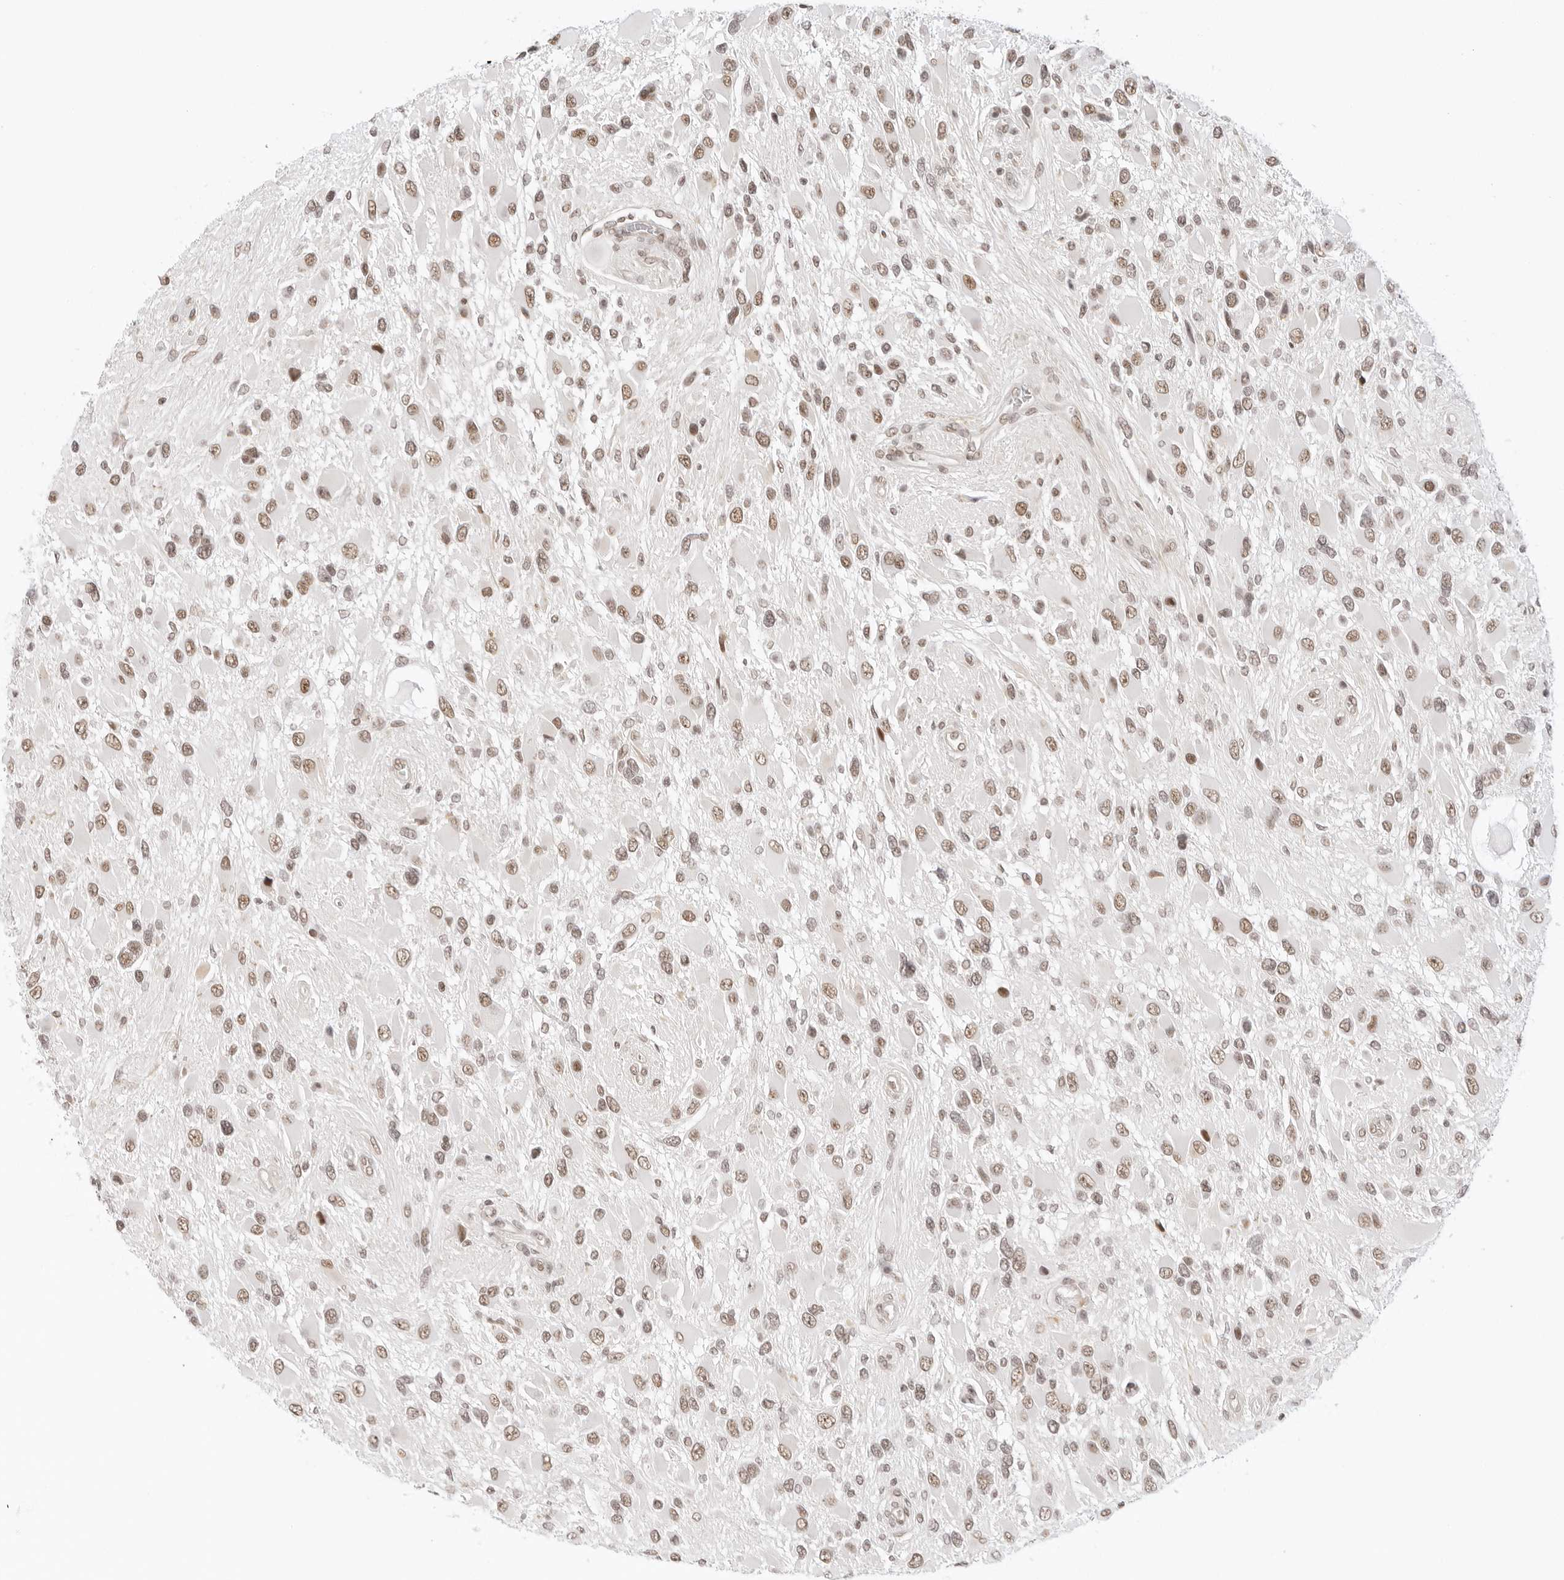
{"staining": {"intensity": "weak", "quantity": ">75%", "location": "nuclear"}, "tissue": "glioma", "cell_type": "Tumor cells", "image_type": "cancer", "snomed": [{"axis": "morphology", "description": "Glioma, malignant, High grade"}, {"axis": "topography", "description": "Brain"}], "caption": "The photomicrograph reveals staining of glioma, revealing weak nuclear protein expression (brown color) within tumor cells.", "gene": "TCIM", "patient": {"sex": "male", "age": 53}}